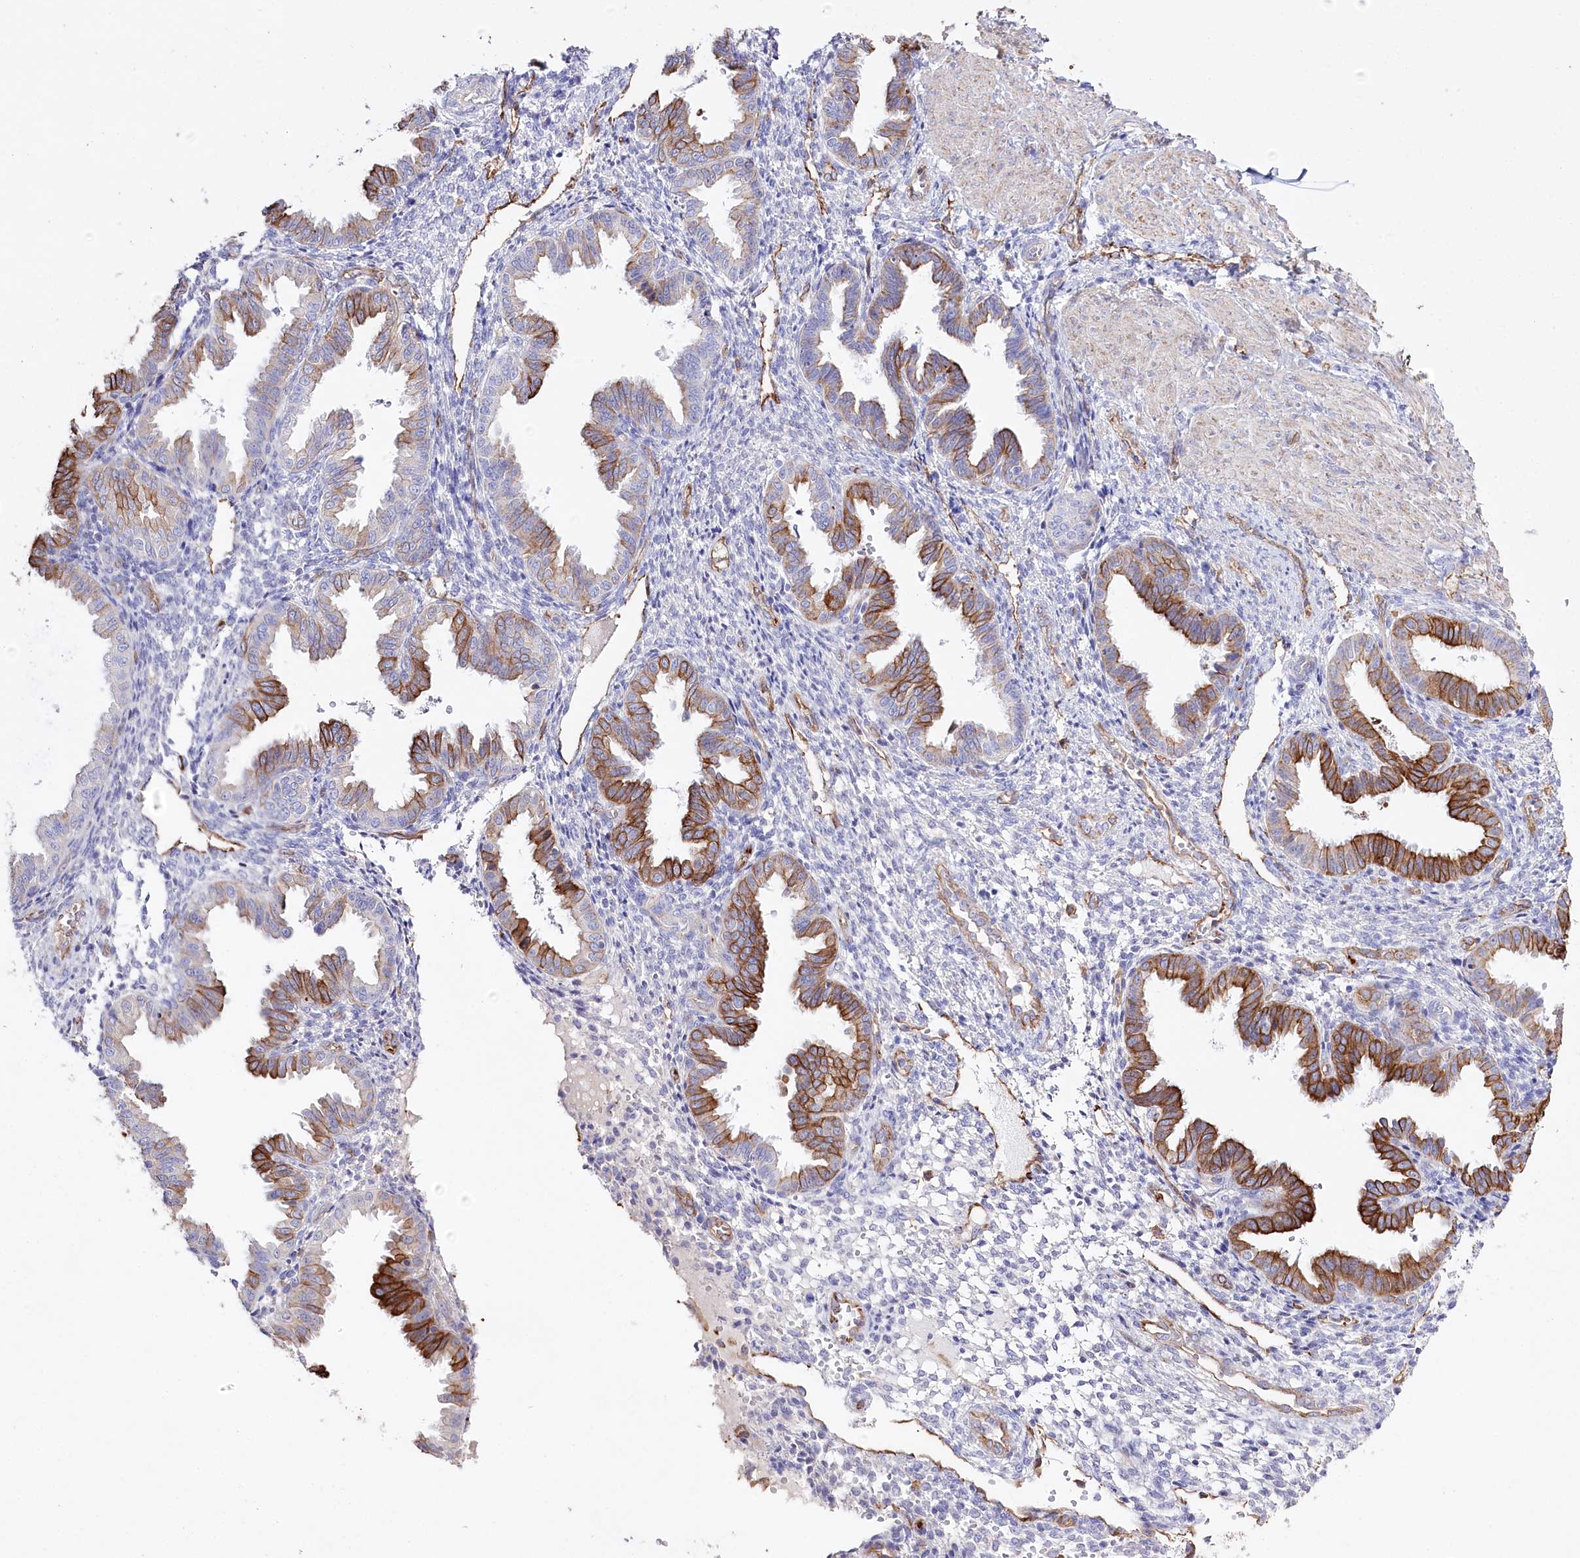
{"staining": {"intensity": "negative", "quantity": "none", "location": "none"}, "tissue": "endometrium", "cell_type": "Cells in endometrial stroma", "image_type": "normal", "snomed": [{"axis": "morphology", "description": "Normal tissue, NOS"}, {"axis": "topography", "description": "Endometrium"}], "caption": "An immunohistochemistry micrograph of unremarkable endometrium is shown. There is no staining in cells in endometrial stroma of endometrium. (DAB immunohistochemistry, high magnification).", "gene": "SLC39A10", "patient": {"sex": "female", "age": 33}}